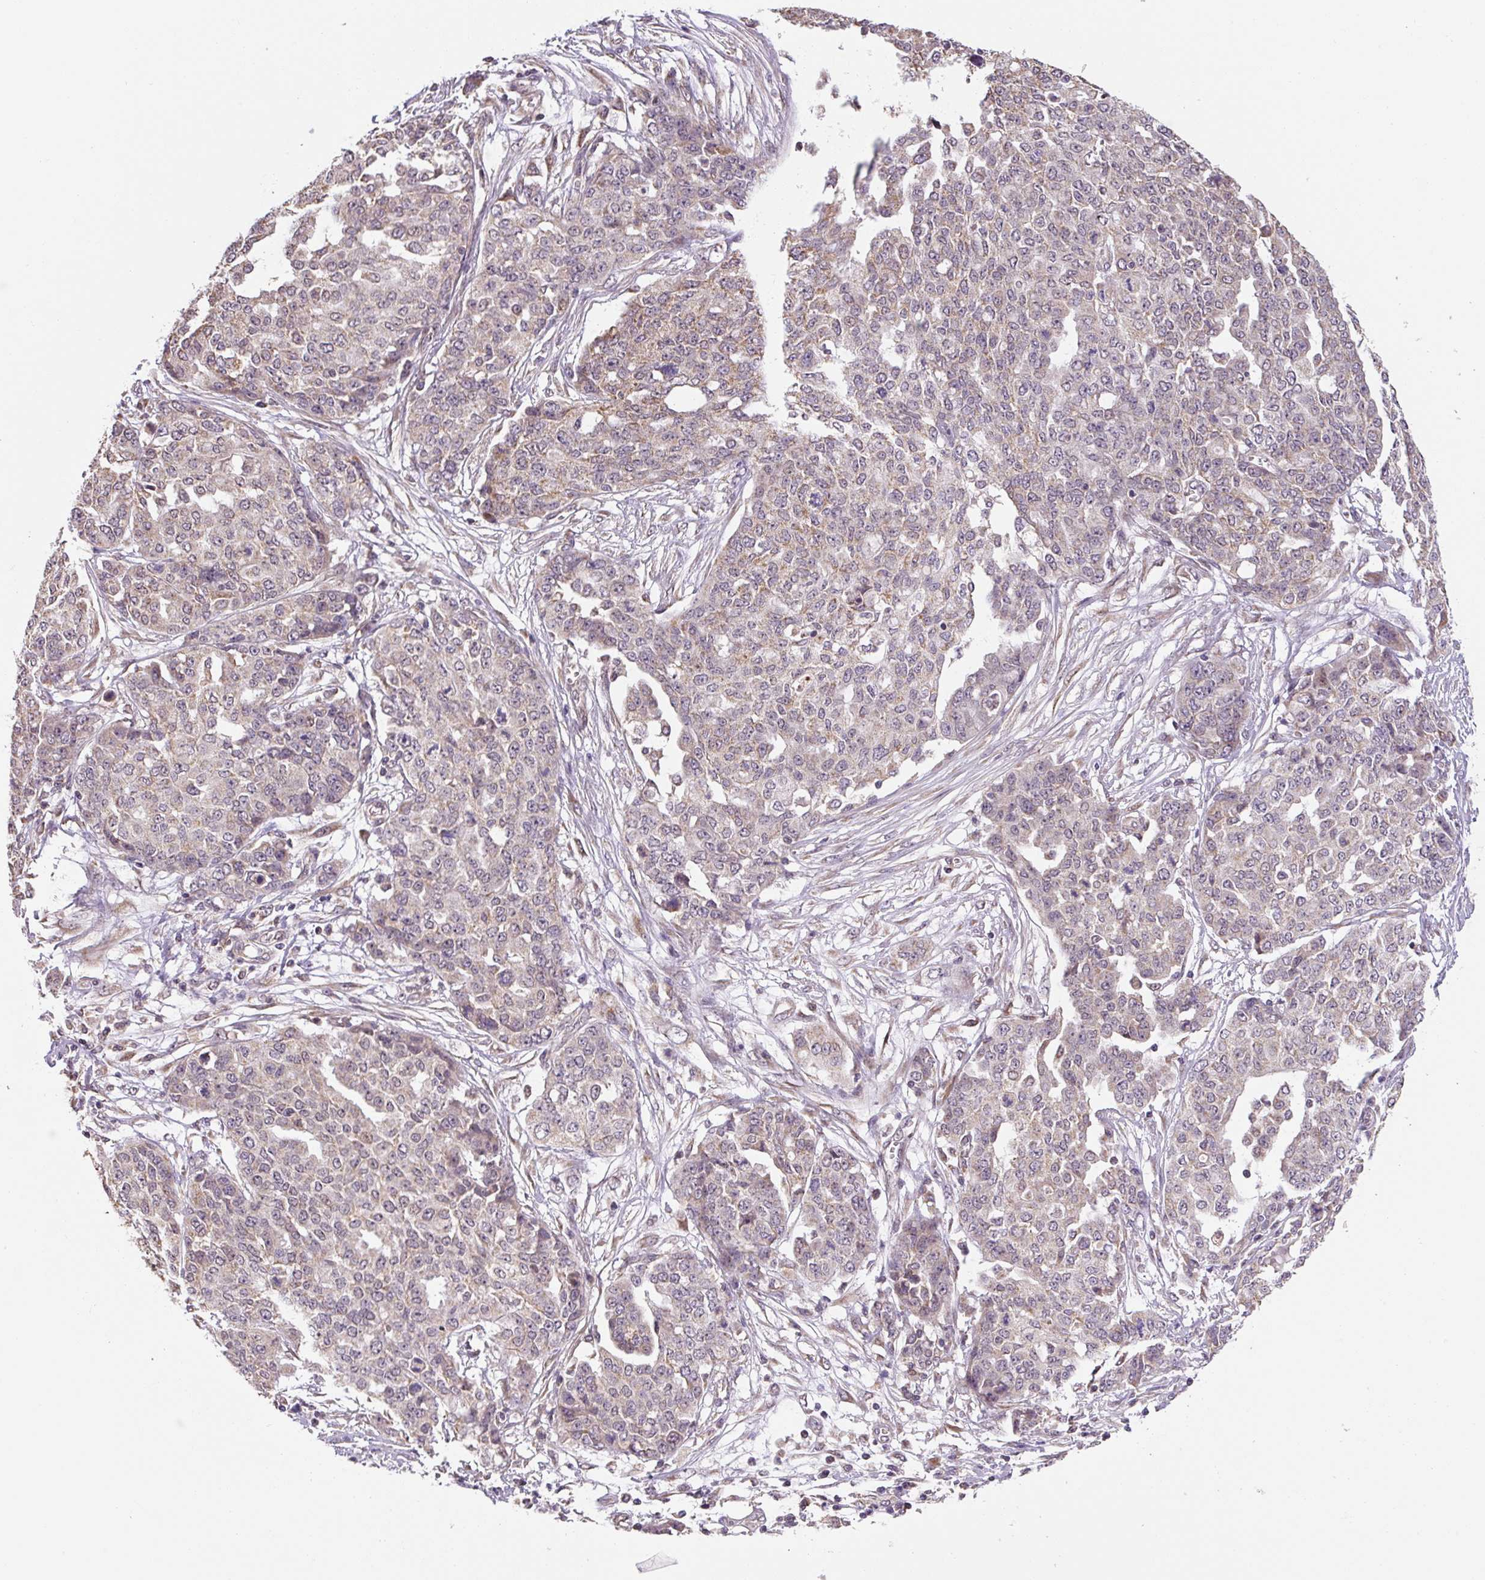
{"staining": {"intensity": "weak", "quantity": "25%-75%", "location": "cytoplasmic/membranous"}, "tissue": "ovarian cancer", "cell_type": "Tumor cells", "image_type": "cancer", "snomed": [{"axis": "morphology", "description": "Cystadenocarcinoma, serous, NOS"}, {"axis": "topography", "description": "Soft tissue"}, {"axis": "topography", "description": "Ovary"}], "caption": "Human serous cystadenocarcinoma (ovarian) stained for a protein (brown) exhibits weak cytoplasmic/membranous positive expression in approximately 25%-75% of tumor cells.", "gene": "MFSD9", "patient": {"sex": "female", "age": 57}}